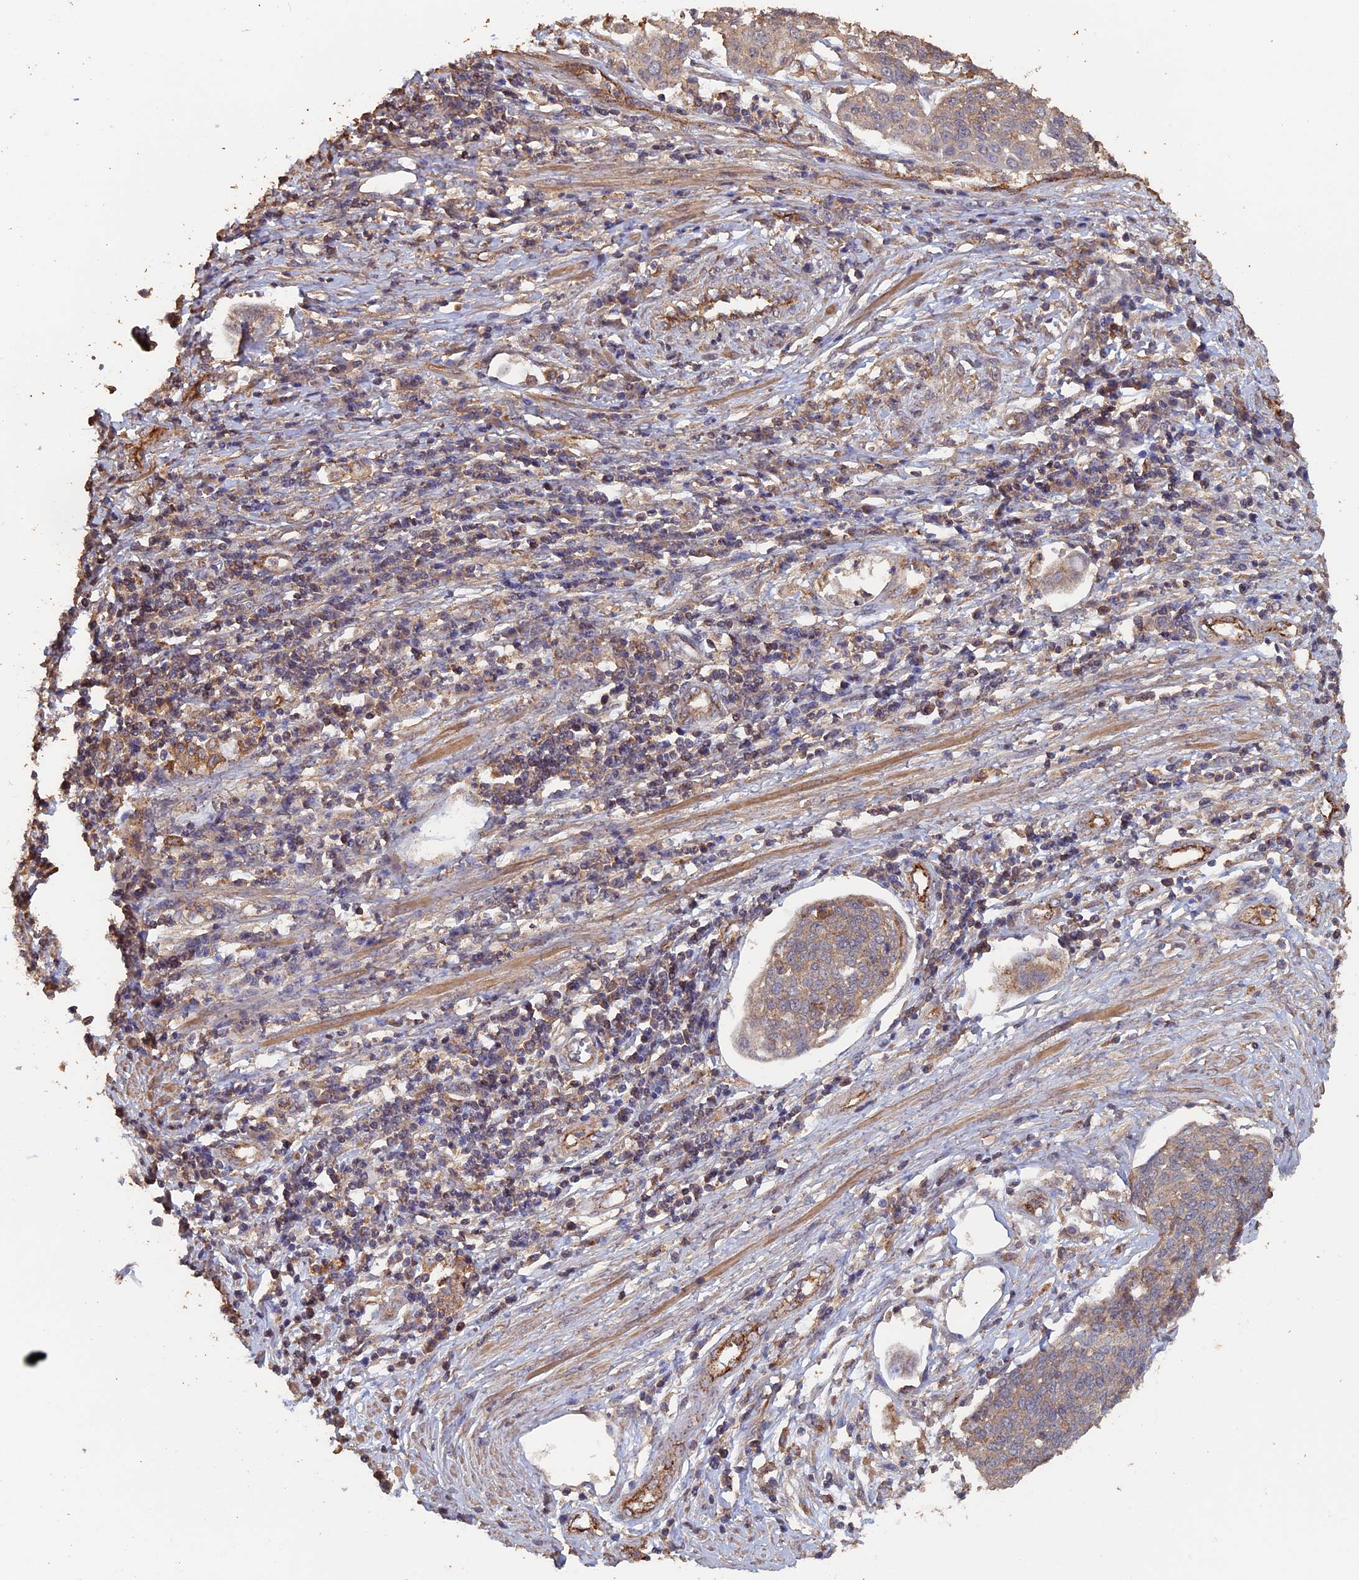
{"staining": {"intensity": "weak", "quantity": ">75%", "location": "cytoplasmic/membranous"}, "tissue": "cervical cancer", "cell_type": "Tumor cells", "image_type": "cancer", "snomed": [{"axis": "morphology", "description": "Squamous cell carcinoma, NOS"}, {"axis": "topography", "description": "Cervix"}], "caption": "Squamous cell carcinoma (cervical) tissue reveals weak cytoplasmic/membranous expression in about >75% of tumor cells, visualized by immunohistochemistry.", "gene": "PIGQ", "patient": {"sex": "female", "age": 34}}